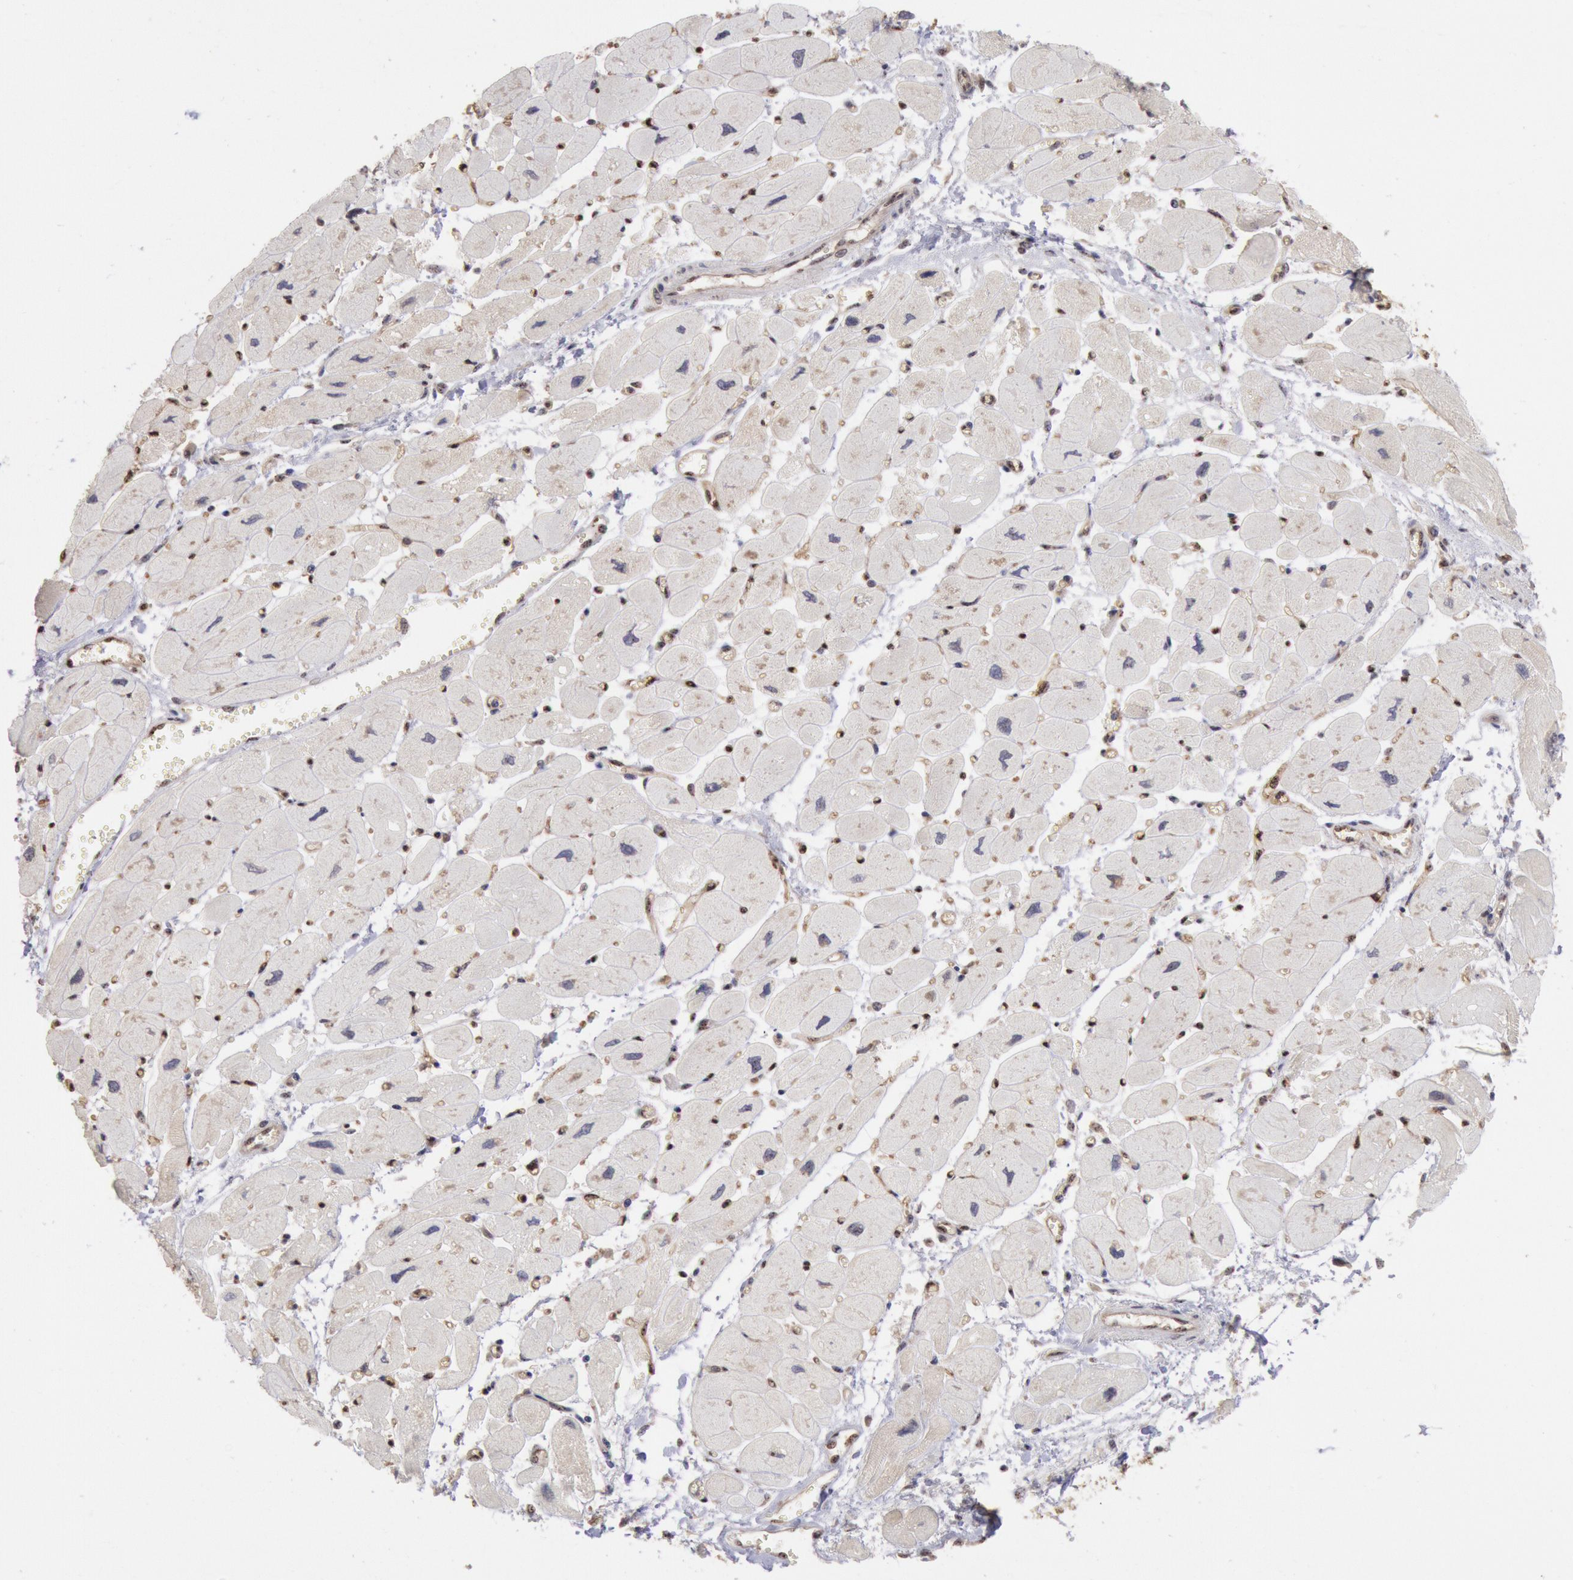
{"staining": {"intensity": "weak", "quantity": ">75%", "location": "cytoplasmic/membranous,nuclear"}, "tissue": "heart muscle", "cell_type": "Cardiomyocytes", "image_type": "normal", "snomed": [{"axis": "morphology", "description": "Normal tissue, NOS"}, {"axis": "topography", "description": "Heart"}], "caption": "An immunohistochemistry micrograph of normal tissue is shown. Protein staining in brown shows weak cytoplasmic/membranous,nuclear positivity in heart muscle within cardiomyocytes. The staining is performed using DAB (3,3'-diaminobenzidine) brown chromogen to label protein expression. The nuclei are counter-stained blue using hematoxylin.", "gene": "STX17", "patient": {"sex": "female", "age": 54}}